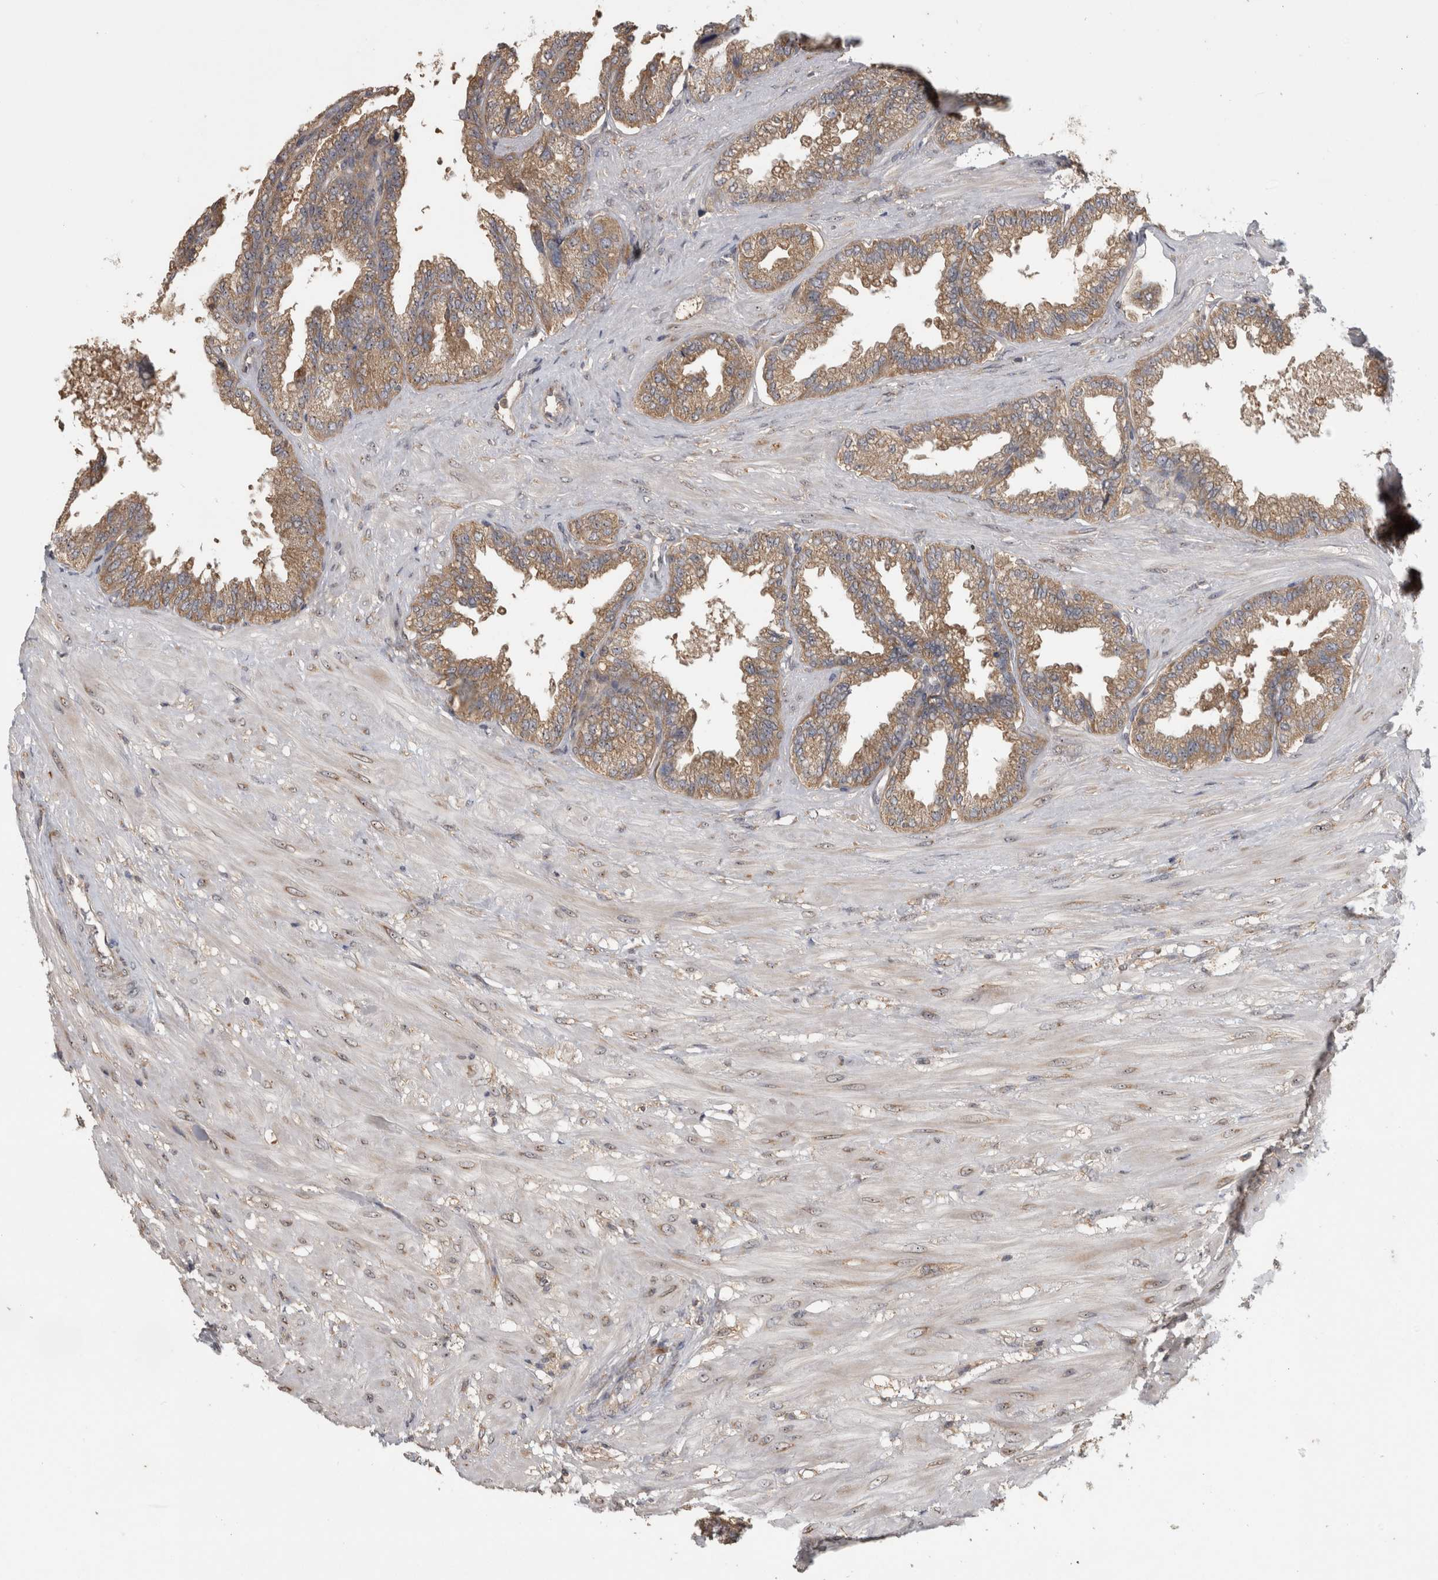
{"staining": {"intensity": "weak", "quantity": ">75%", "location": "cytoplasmic/membranous"}, "tissue": "seminal vesicle", "cell_type": "Glandular cells", "image_type": "normal", "snomed": [{"axis": "morphology", "description": "Normal tissue, NOS"}, {"axis": "topography", "description": "Seminal veicle"}], "caption": "IHC photomicrograph of normal seminal vesicle: human seminal vesicle stained using immunohistochemistry (IHC) reveals low levels of weak protein expression localized specifically in the cytoplasmic/membranous of glandular cells, appearing as a cytoplasmic/membranous brown color.", "gene": "ATXN2", "patient": {"sex": "male", "age": 46}}